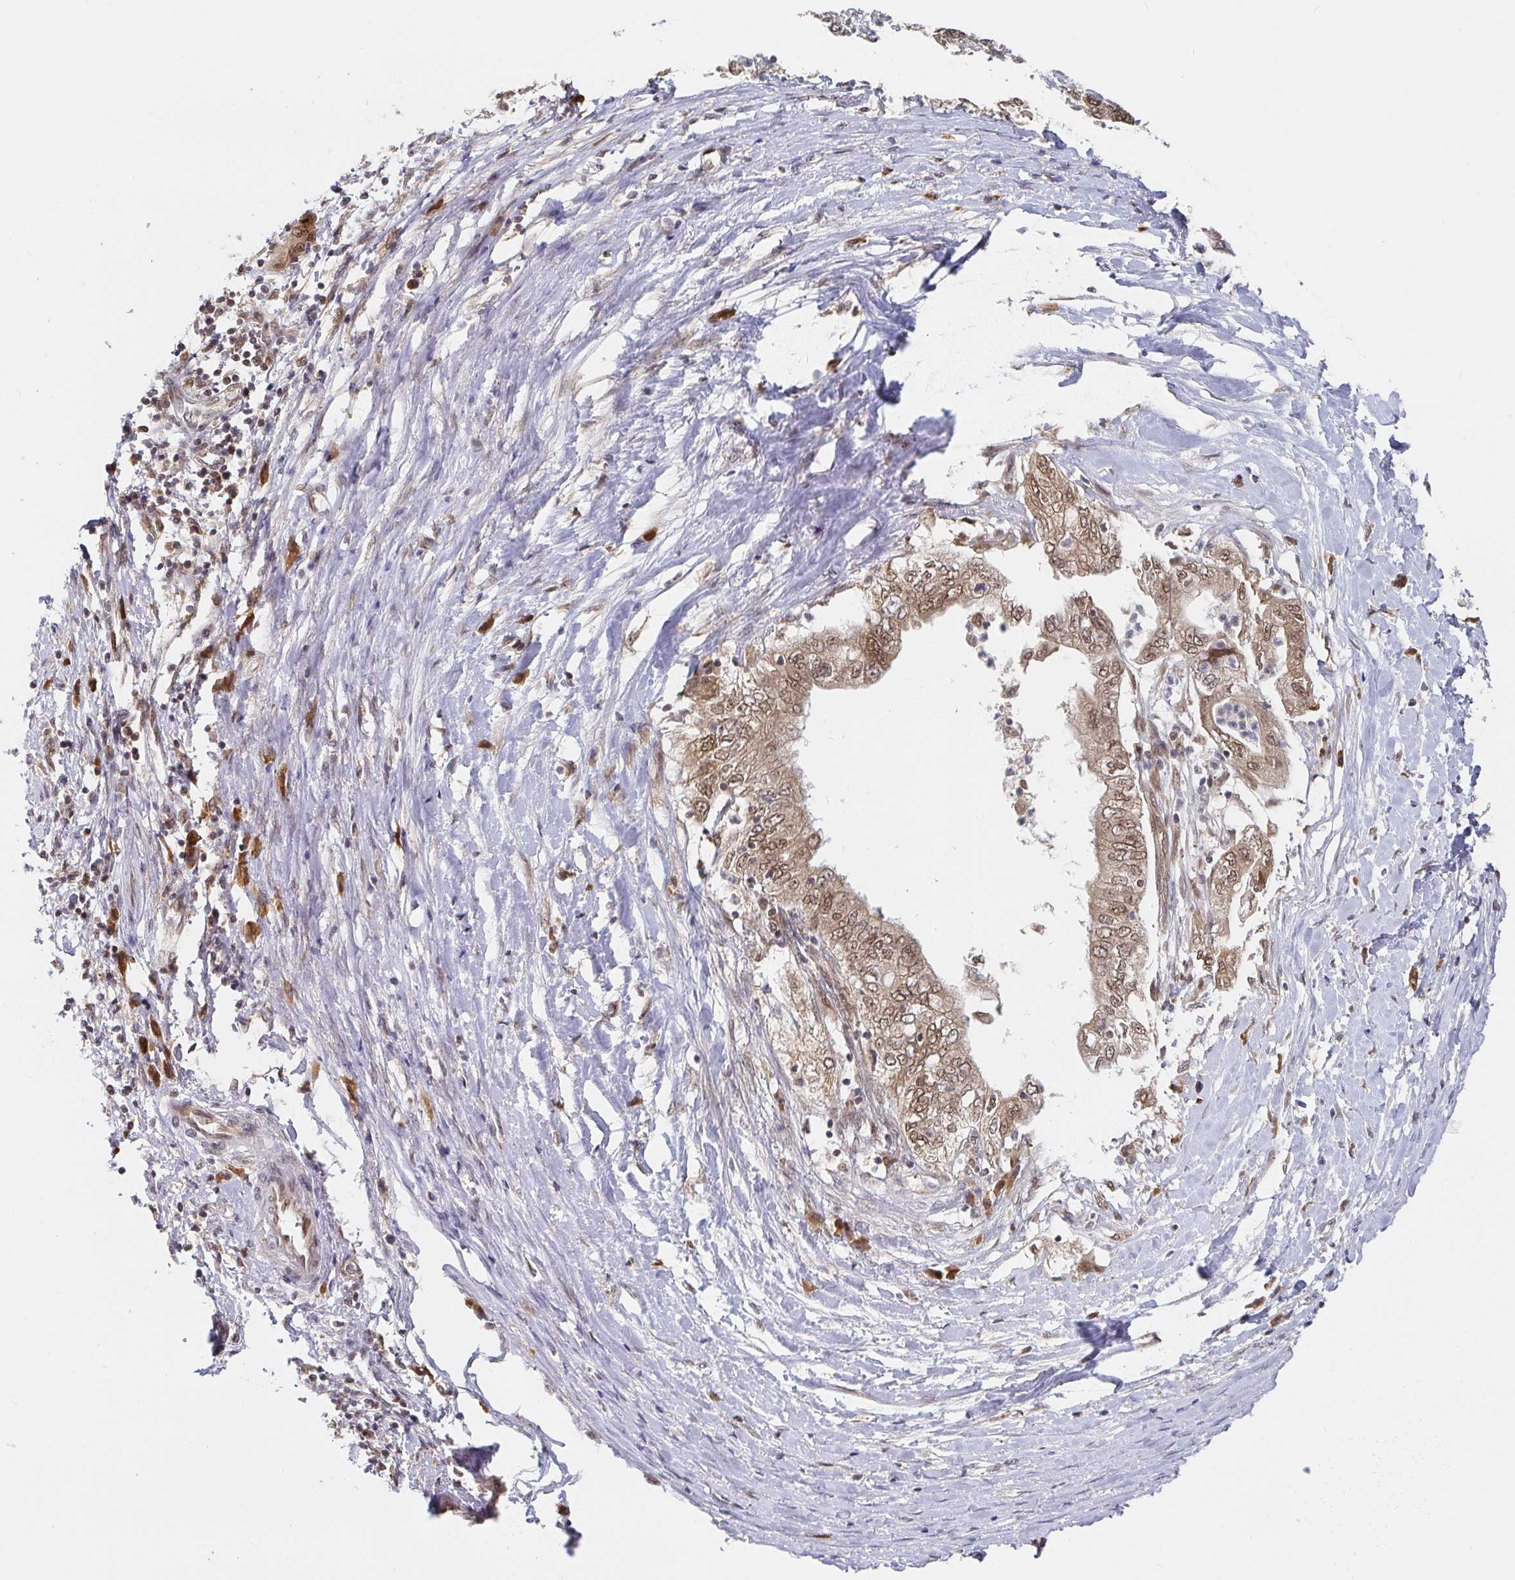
{"staining": {"intensity": "moderate", "quantity": ">75%", "location": "cytoplasmic/membranous,nuclear"}, "tissue": "pancreatic cancer", "cell_type": "Tumor cells", "image_type": "cancer", "snomed": [{"axis": "morphology", "description": "Adenocarcinoma, NOS"}, {"axis": "topography", "description": "Pancreas"}], "caption": "Pancreatic cancer stained with a protein marker reveals moderate staining in tumor cells.", "gene": "ALG1", "patient": {"sex": "female", "age": 73}}